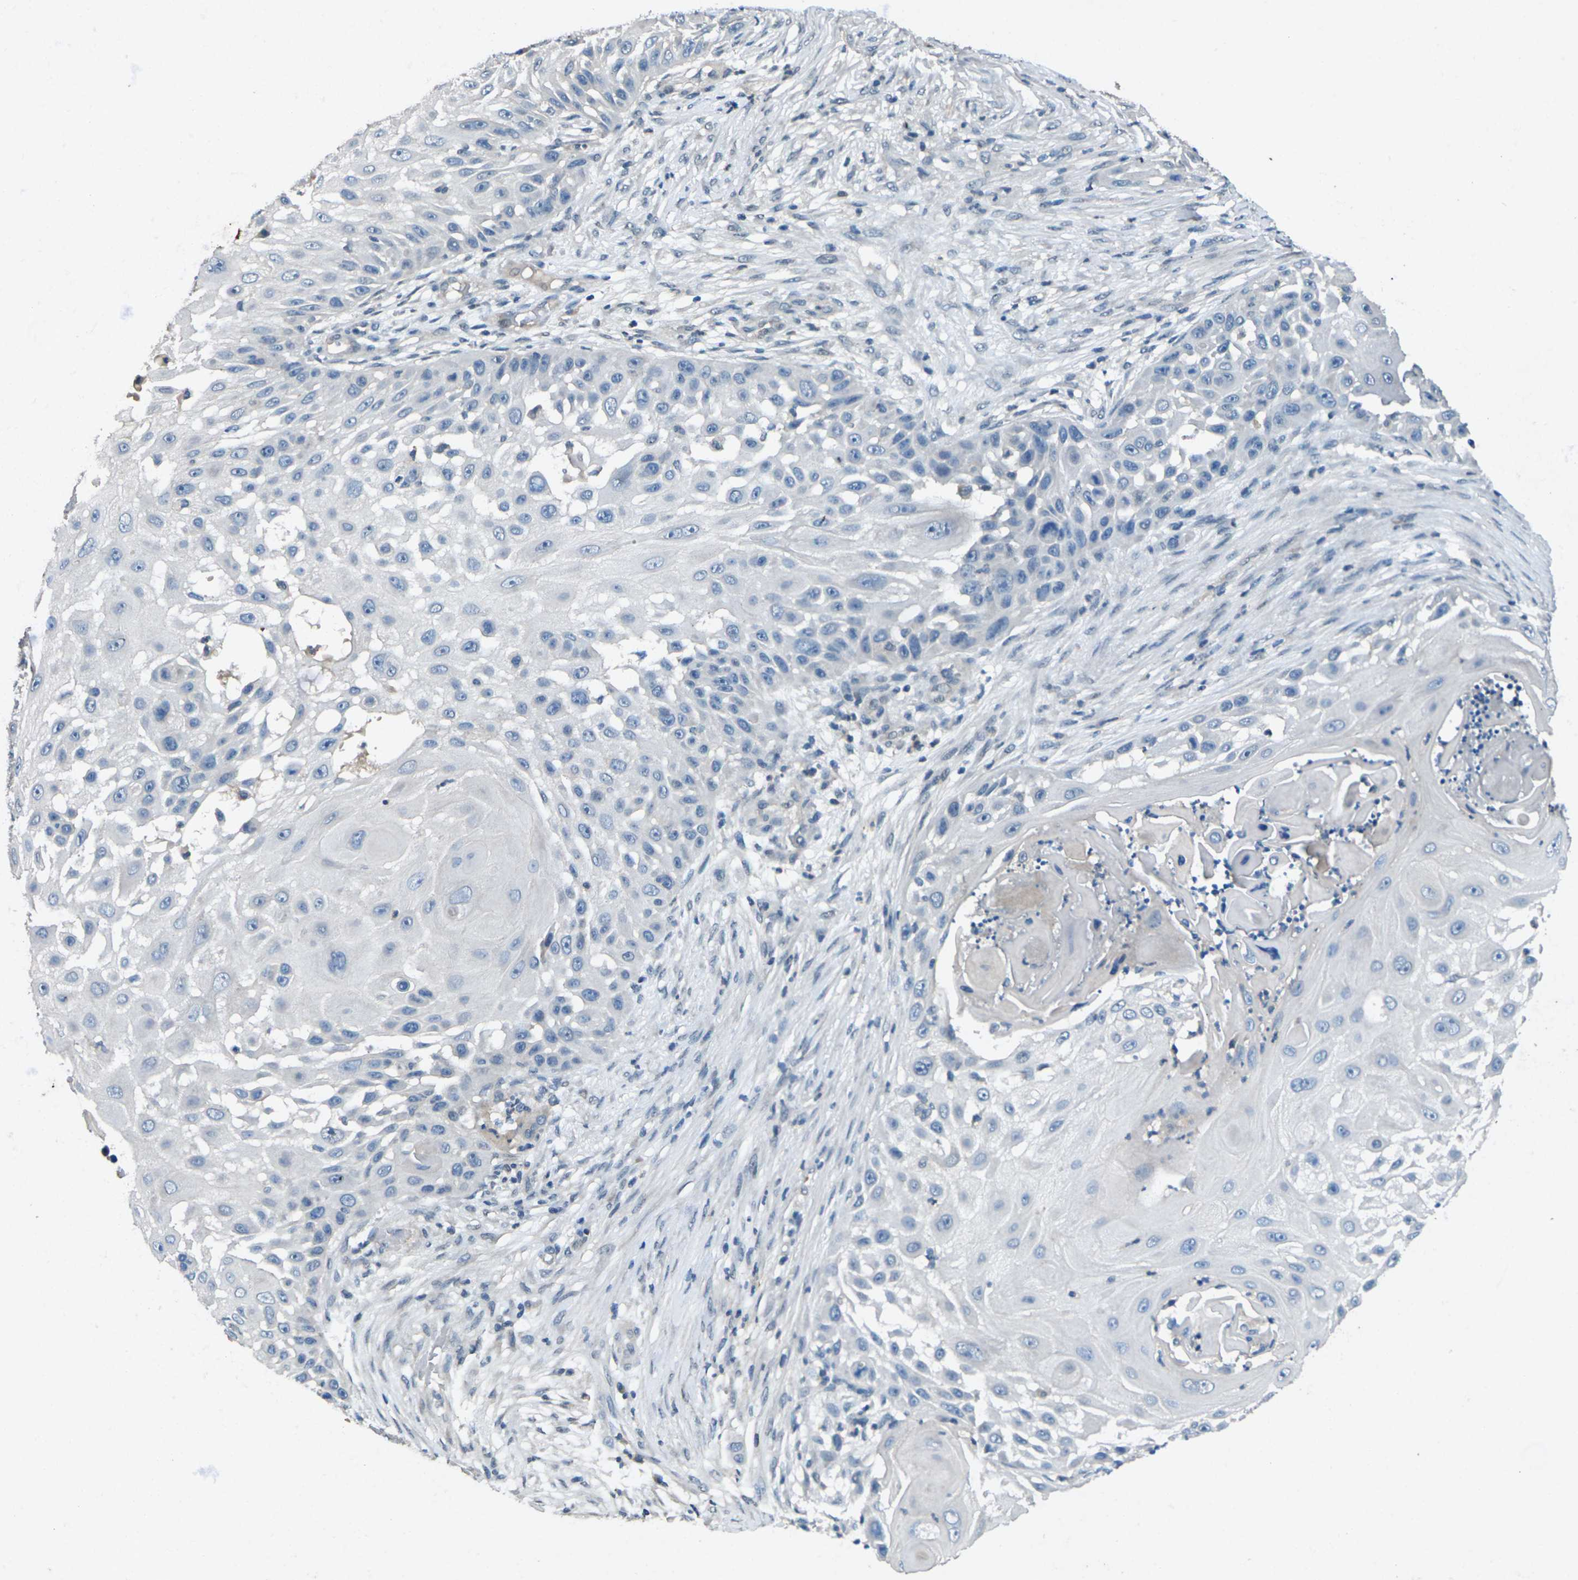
{"staining": {"intensity": "negative", "quantity": "none", "location": "none"}, "tissue": "skin cancer", "cell_type": "Tumor cells", "image_type": "cancer", "snomed": [{"axis": "morphology", "description": "Squamous cell carcinoma, NOS"}, {"axis": "topography", "description": "Skin"}], "caption": "This is an immunohistochemistry (IHC) micrograph of human skin cancer (squamous cell carcinoma). There is no expression in tumor cells.", "gene": "SIGLEC14", "patient": {"sex": "female", "age": 44}}